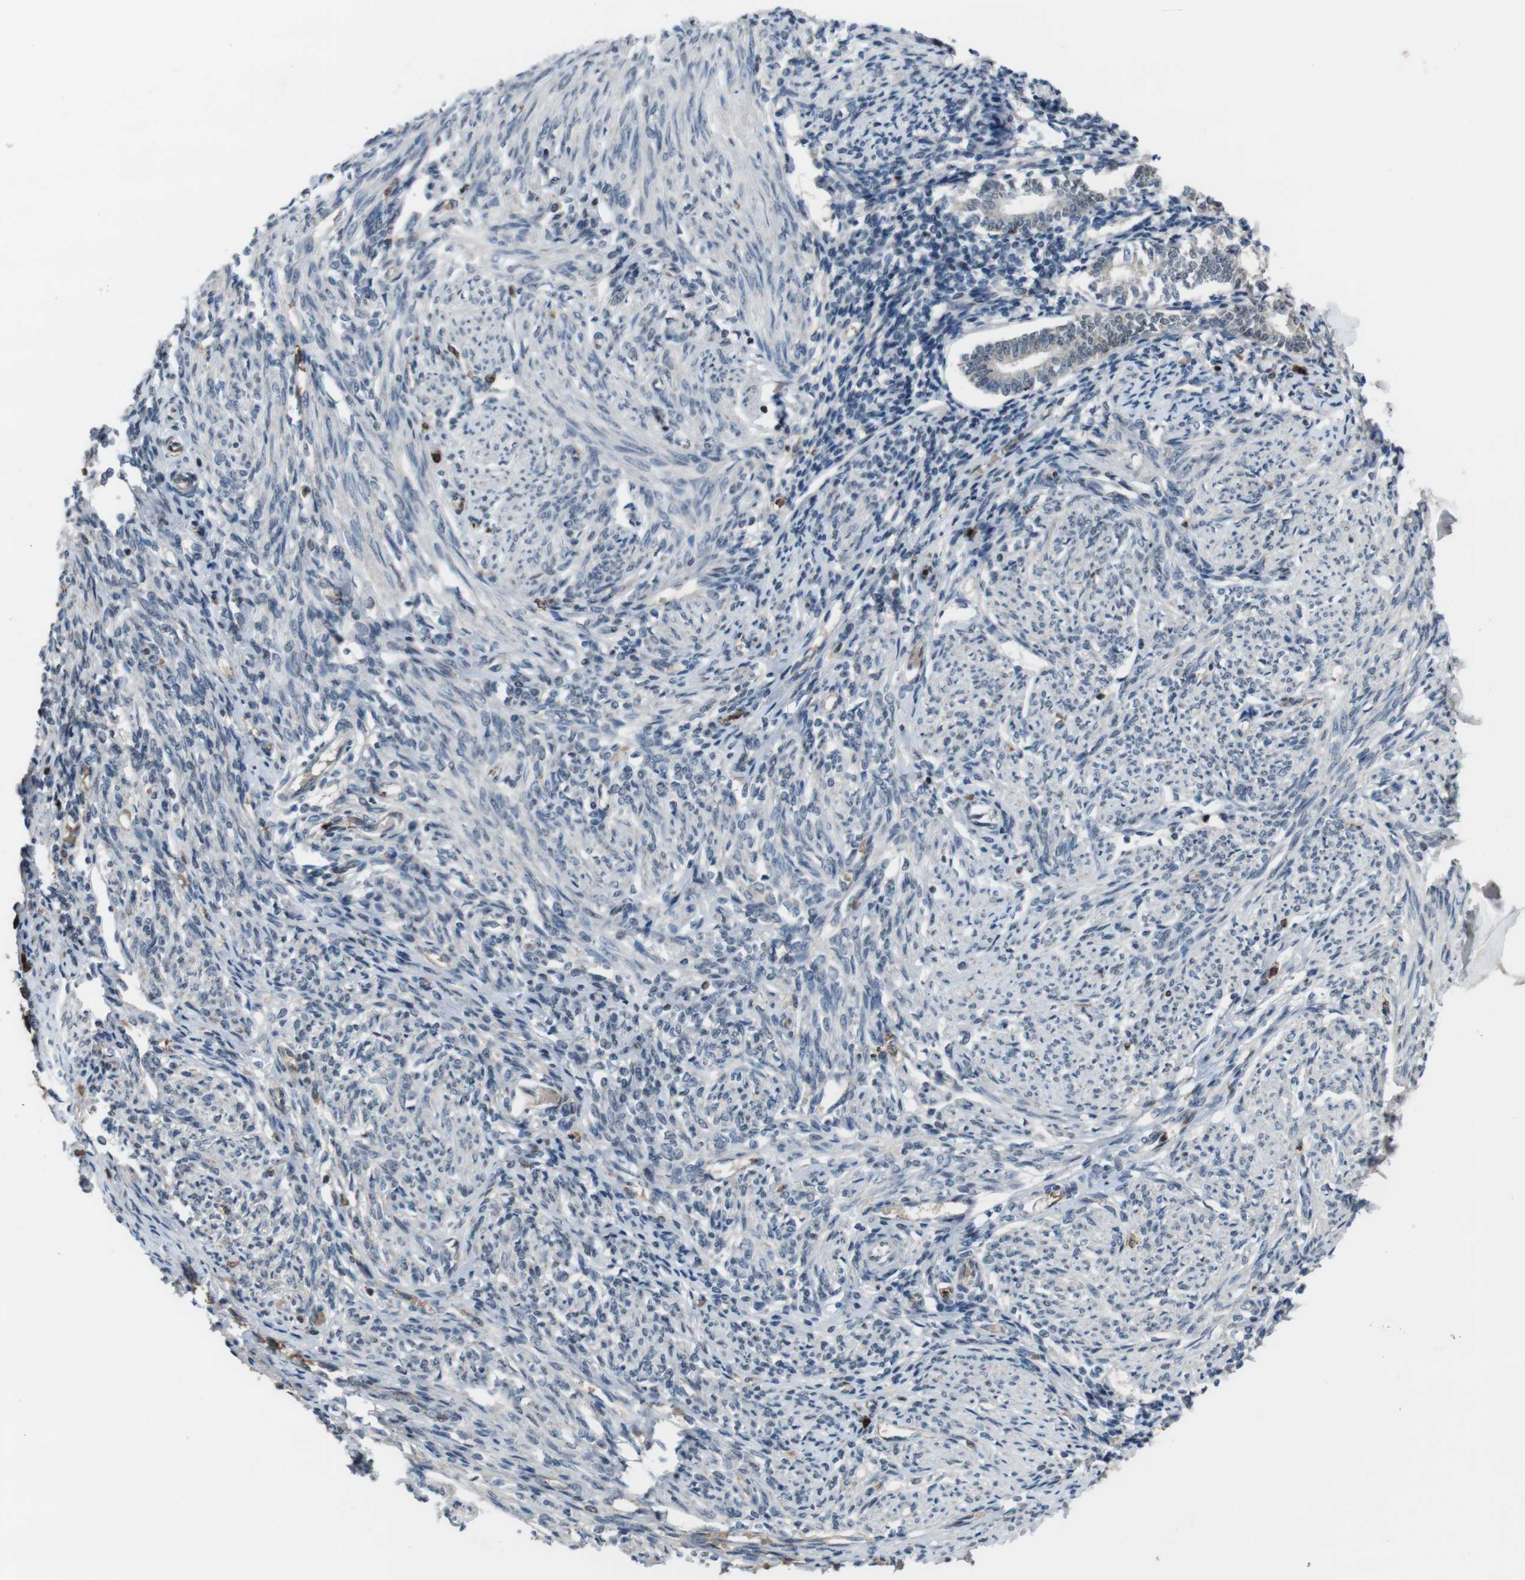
{"staining": {"intensity": "weak", "quantity": "<25%", "location": "nuclear"}, "tissue": "endometrium", "cell_type": "Cells in endometrial stroma", "image_type": "normal", "snomed": [{"axis": "morphology", "description": "Normal tissue, NOS"}, {"axis": "topography", "description": "Endometrium"}], "caption": "Endometrium stained for a protein using immunohistochemistry reveals no positivity cells in endometrial stroma.", "gene": "SUB1", "patient": {"sex": "female", "age": 71}}